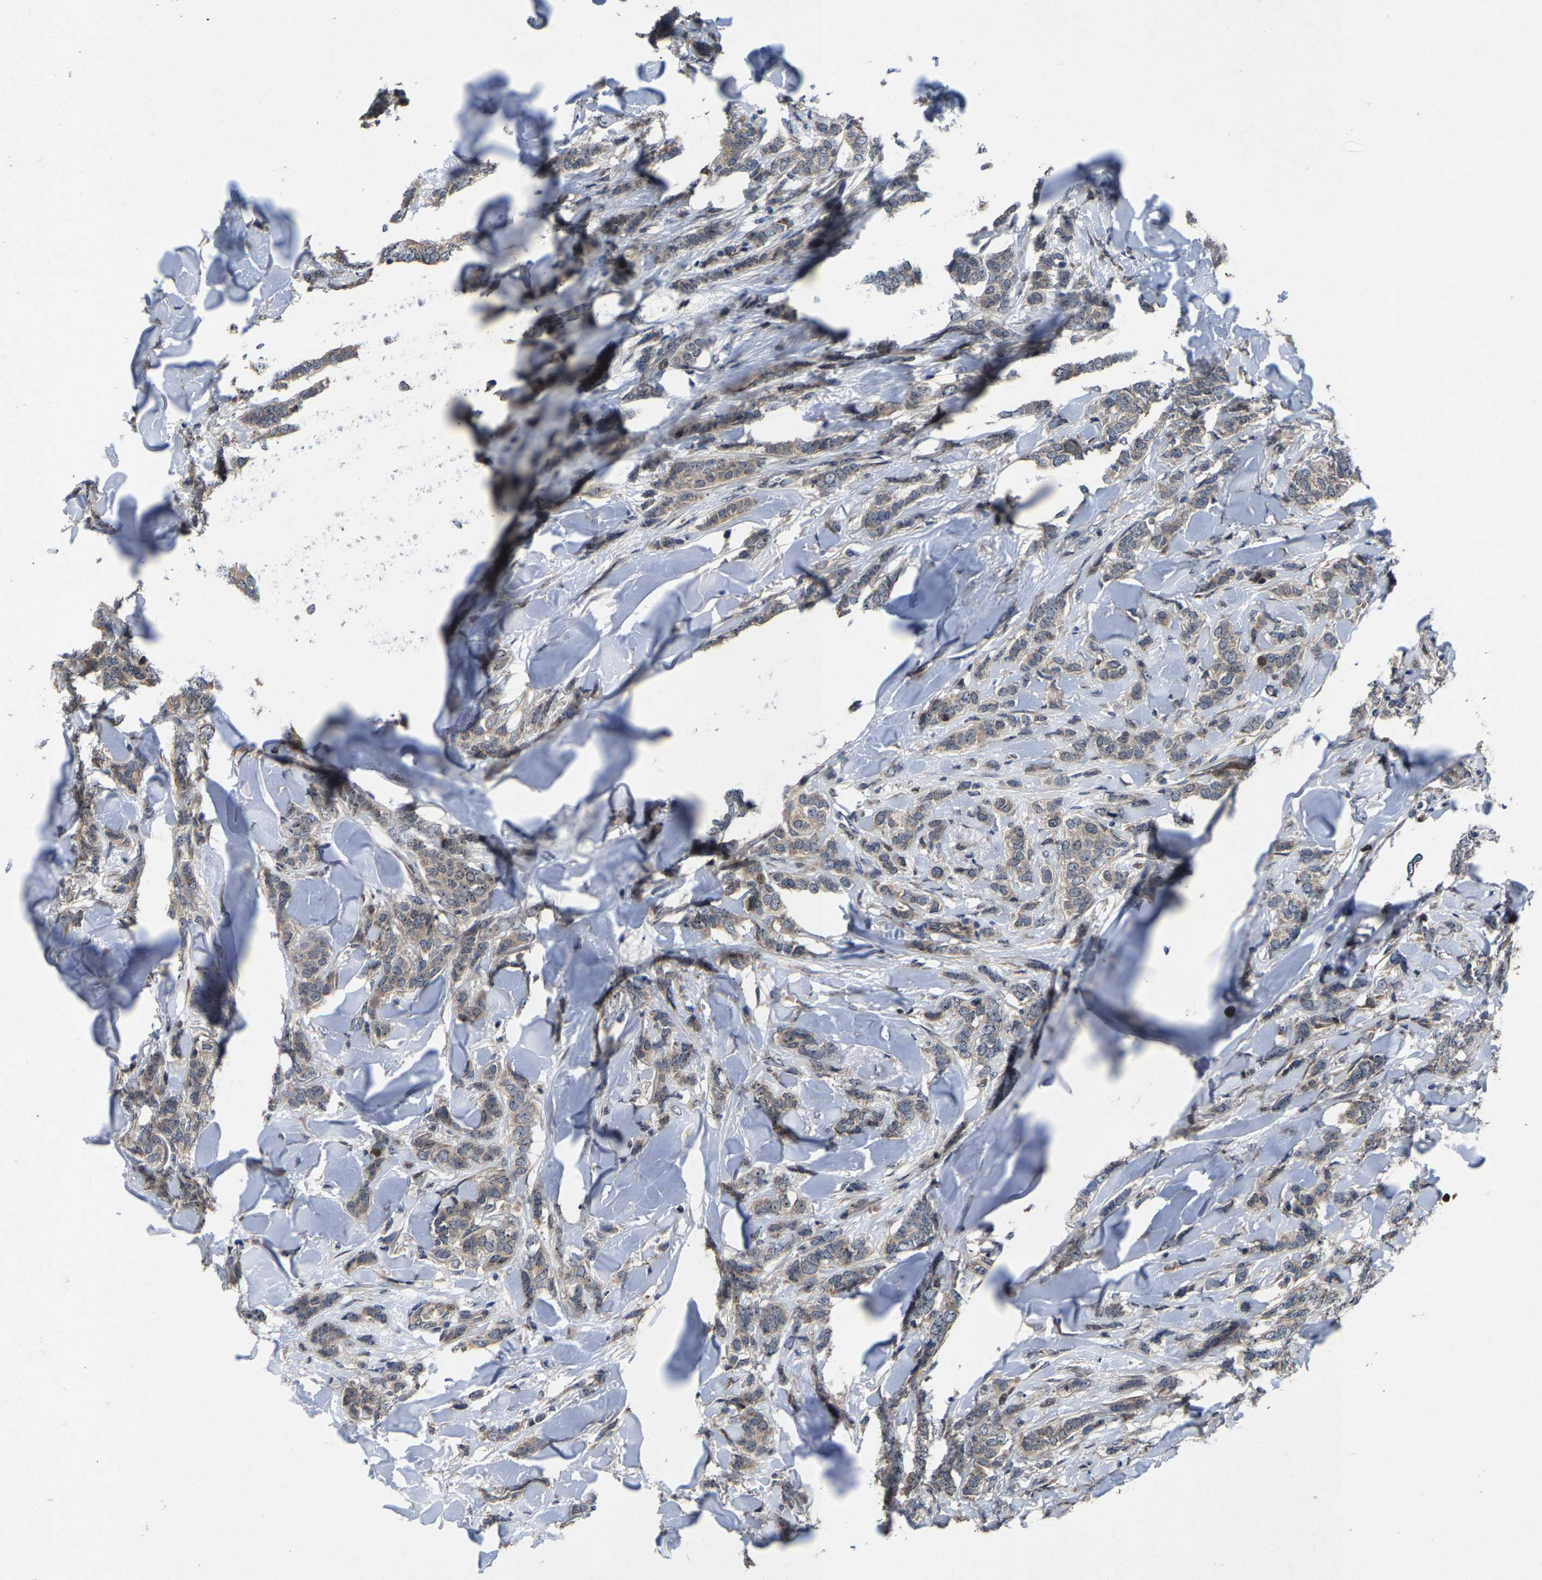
{"staining": {"intensity": "weak", "quantity": ">75%", "location": "cytoplasmic/membranous"}, "tissue": "breast cancer", "cell_type": "Tumor cells", "image_type": "cancer", "snomed": [{"axis": "morphology", "description": "Lobular carcinoma"}, {"axis": "topography", "description": "Skin"}, {"axis": "topography", "description": "Breast"}], "caption": "Approximately >75% of tumor cells in breast cancer show weak cytoplasmic/membranous protein expression as visualized by brown immunohistochemical staining.", "gene": "HAUS6", "patient": {"sex": "female", "age": 46}}